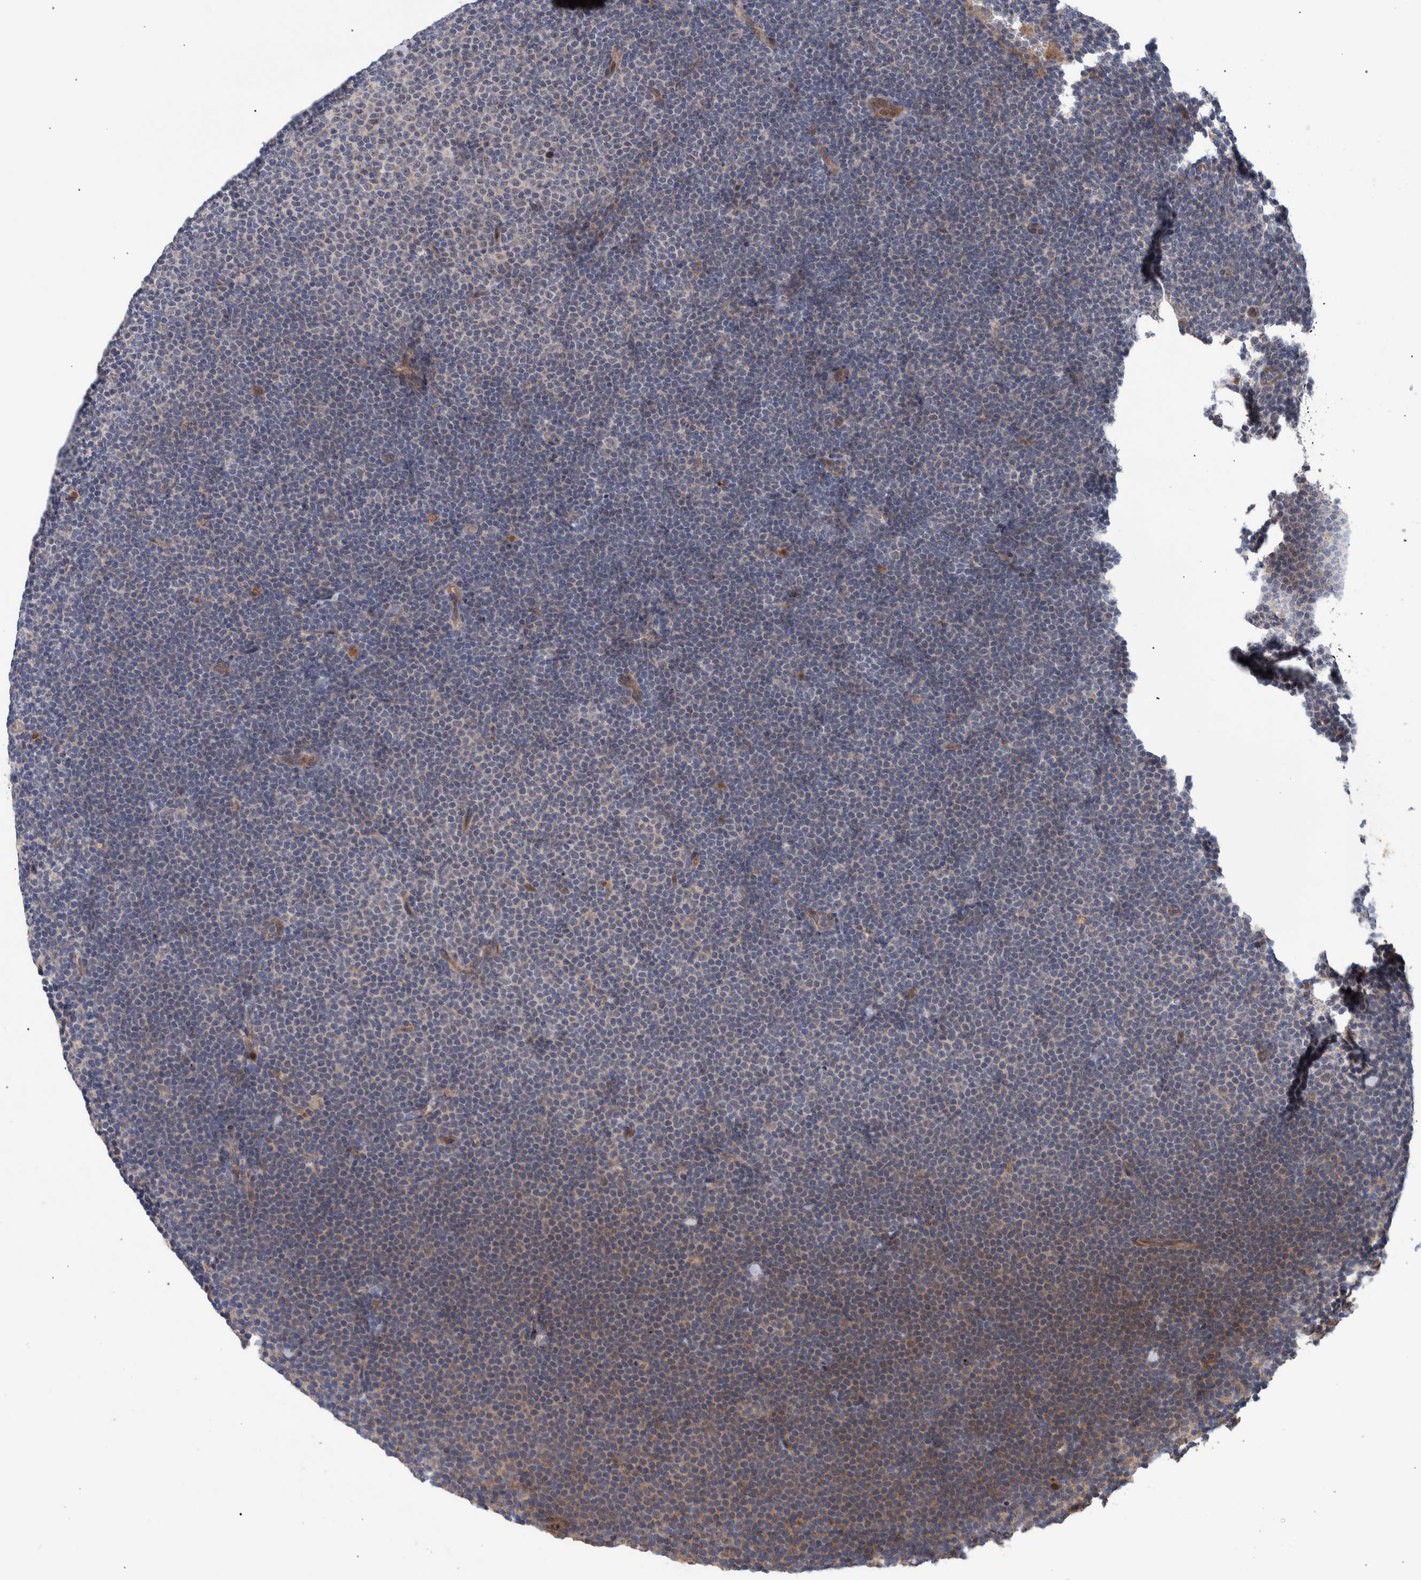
{"staining": {"intensity": "weak", "quantity": "<25%", "location": "cytoplasmic/membranous"}, "tissue": "lymphoma", "cell_type": "Tumor cells", "image_type": "cancer", "snomed": [{"axis": "morphology", "description": "Malignant lymphoma, non-Hodgkin's type, Low grade"}, {"axis": "topography", "description": "Lymph node"}], "caption": "Immunohistochemistry (IHC) photomicrograph of lymphoma stained for a protein (brown), which displays no staining in tumor cells.", "gene": "B3GNTL1", "patient": {"sex": "female", "age": 53}}